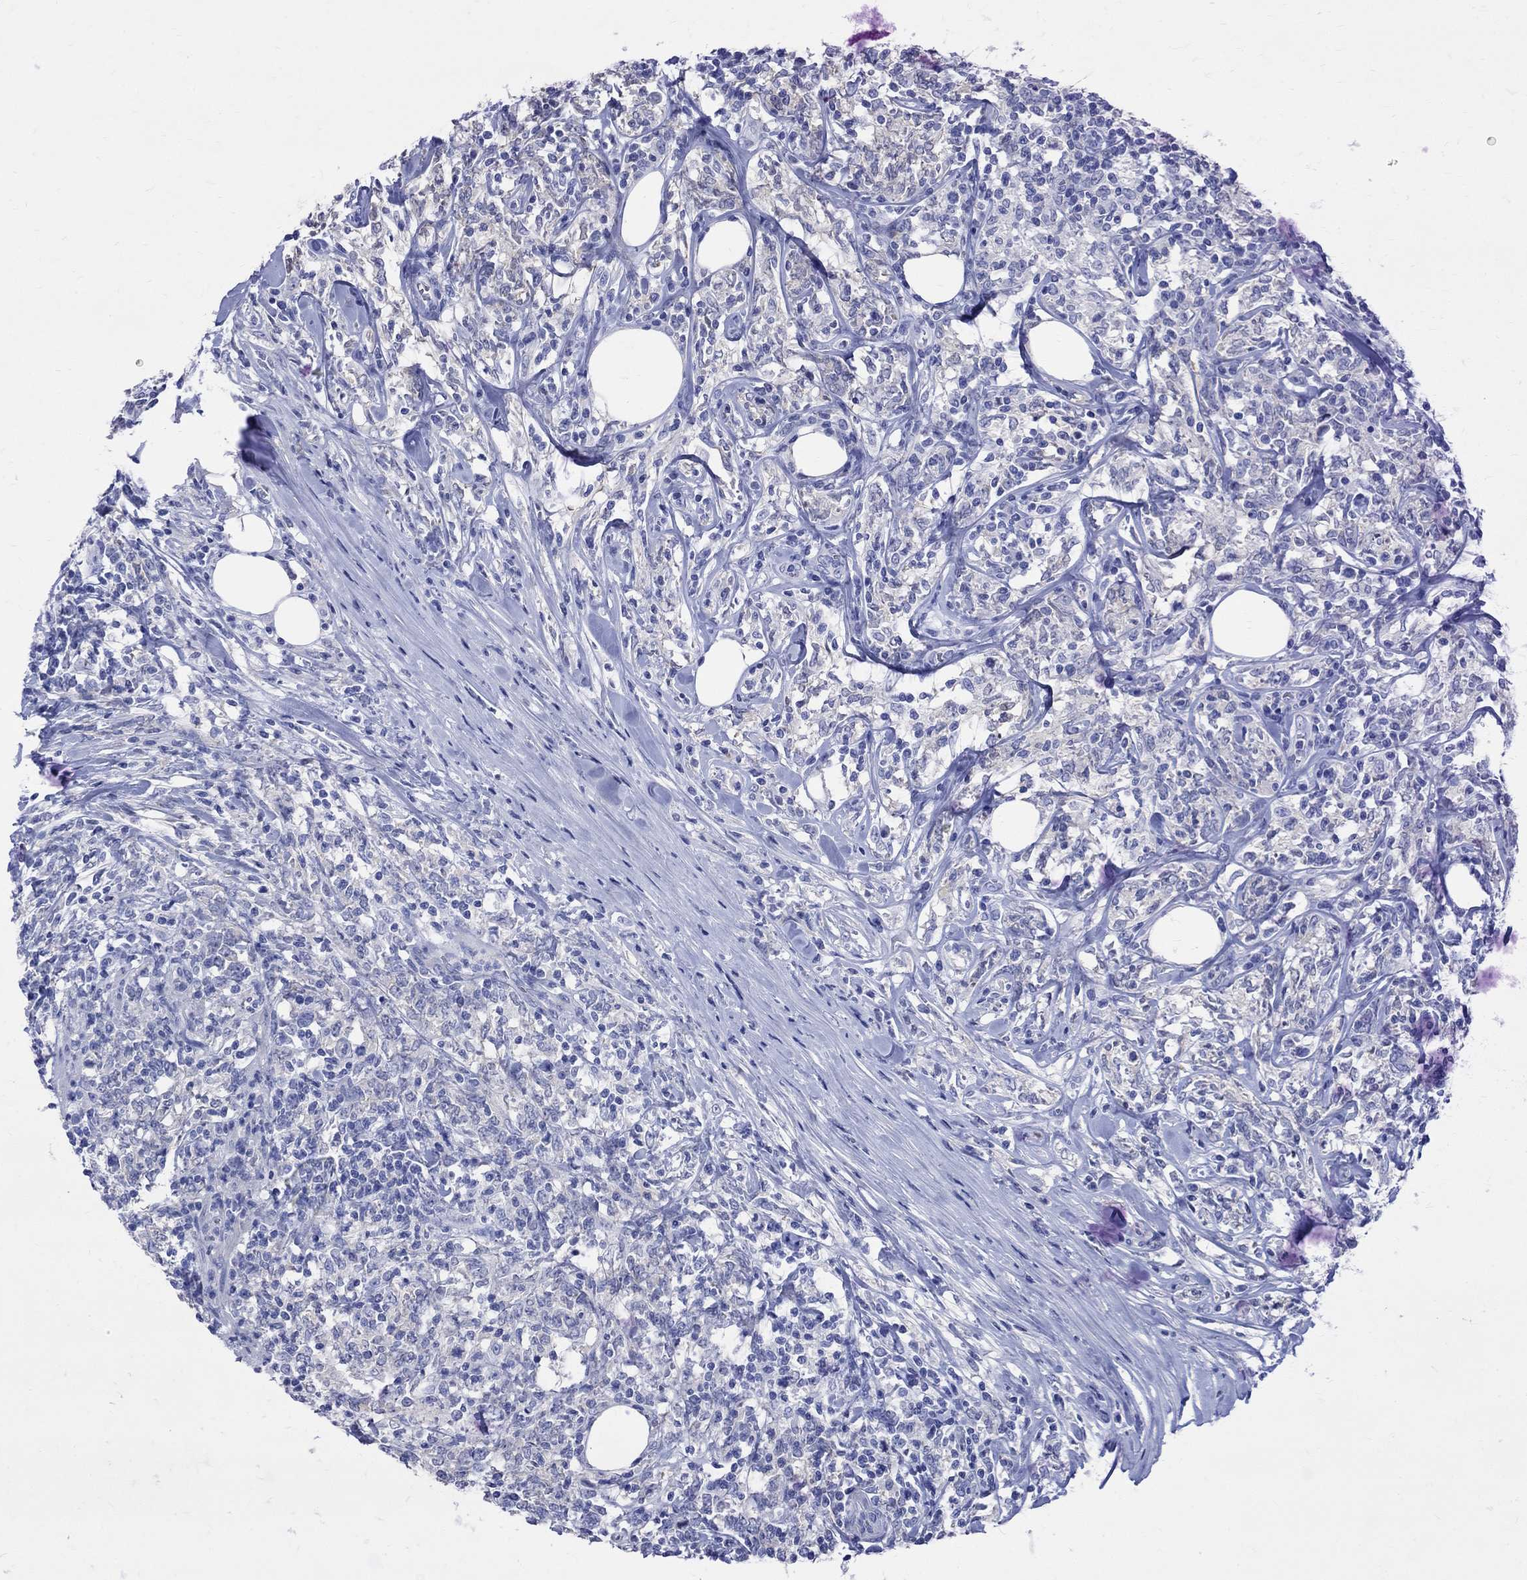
{"staining": {"intensity": "negative", "quantity": "none", "location": "none"}, "tissue": "lymphoma", "cell_type": "Tumor cells", "image_type": "cancer", "snomed": [{"axis": "morphology", "description": "Malignant lymphoma, non-Hodgkin's type, High grade"}, {"axis": "topography", "description": "Lymph node"}], "caption": "Immunohistochemistry histopathology image of human malignant lymphoma, non-Hodgkin's type (high-grade) stained for a protein (brown), which demonstrates no positivity in tumor cells. The staining is performed using DAB (3,3'-diaminobenzidine) brown chromogen with nuclei counter-stained in using hematoxylin.", "gene": "MAGEB6", "patient": {"sex": "female", "age": 84}}